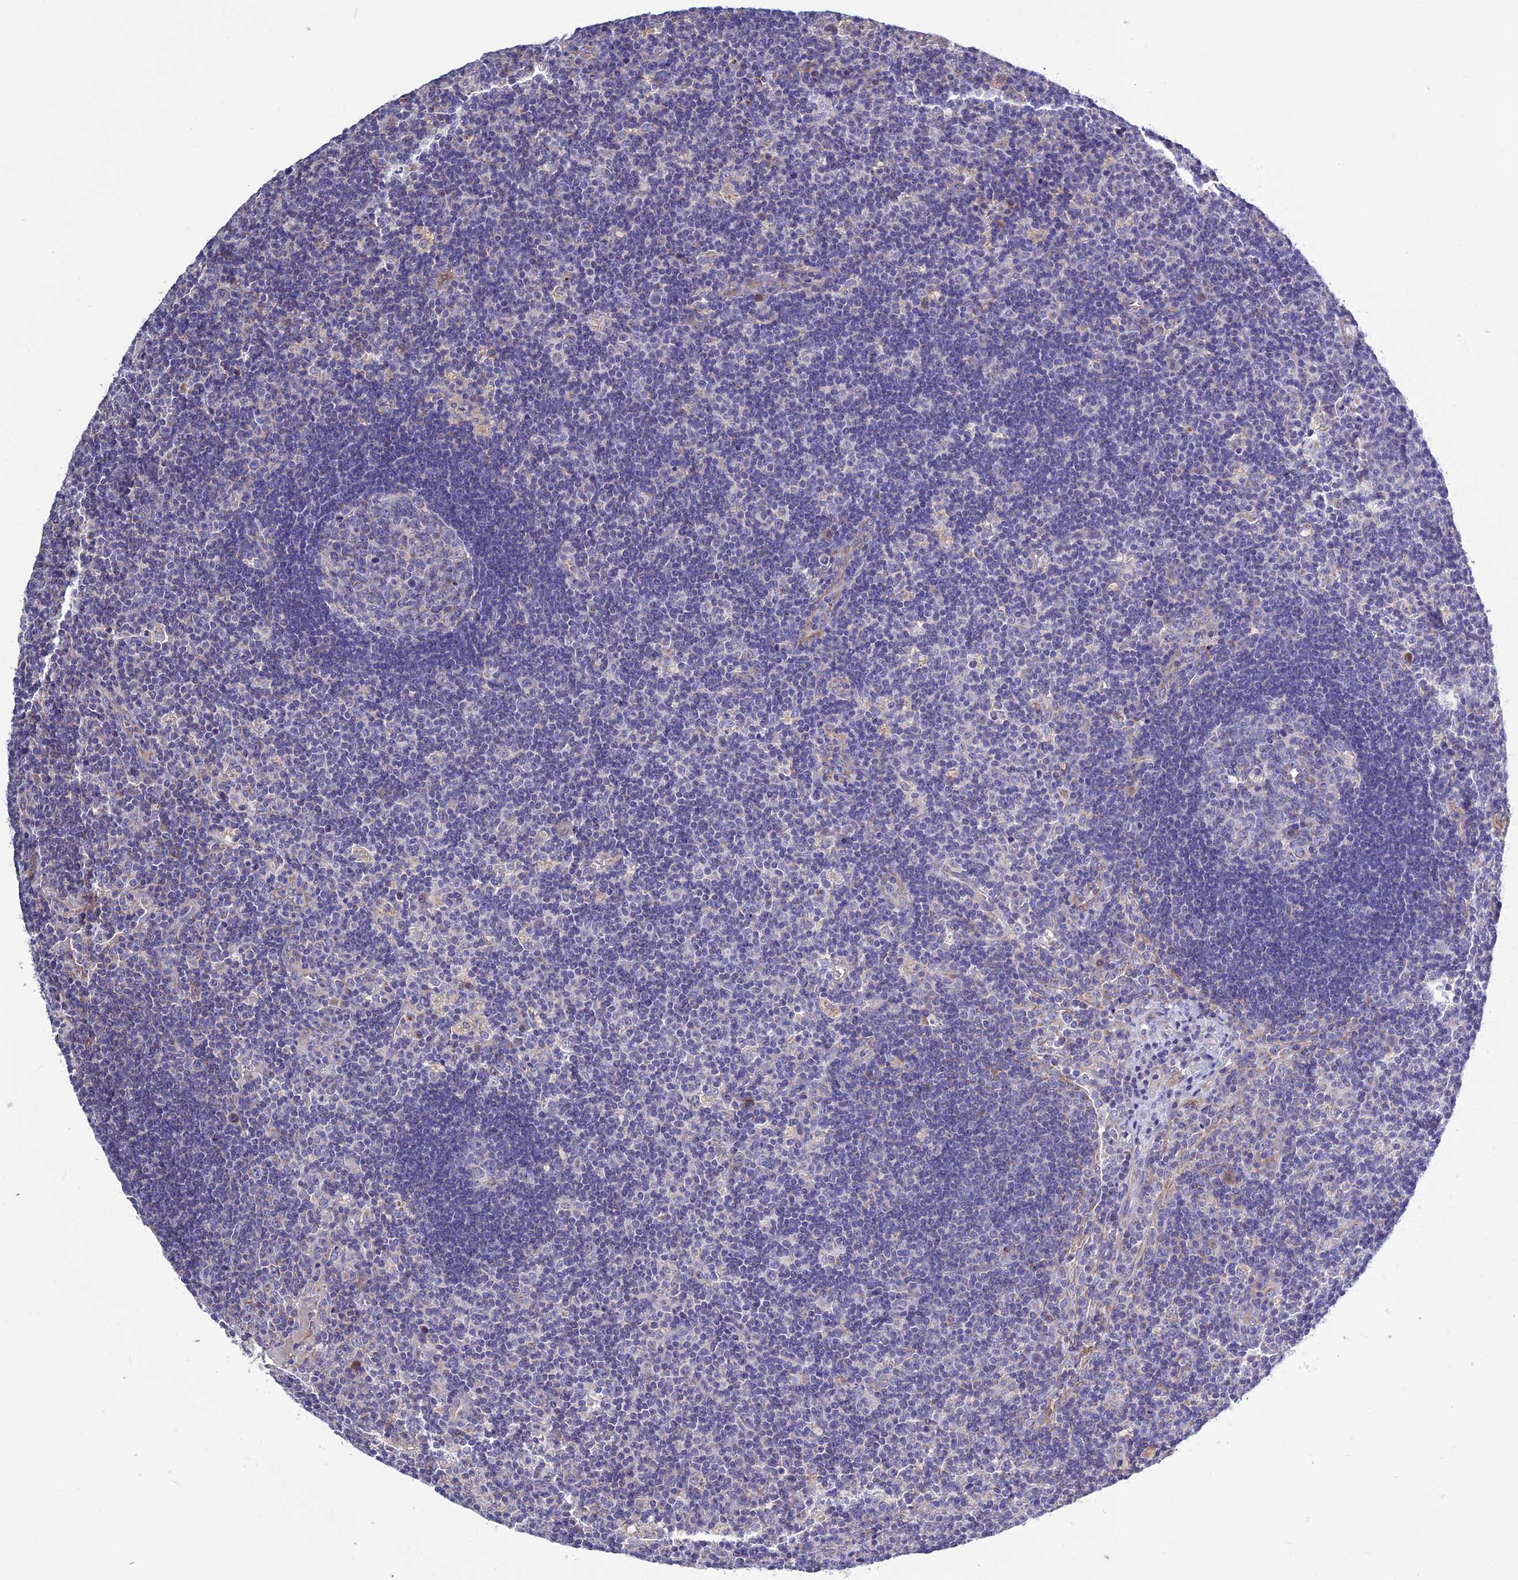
{"staining": {"intensity": "negative", "quantity": "none", "location": "none"}, "tissue": "lymph node", "cell_type": "Germinal center cells", "image_type": "normal", "snomed": [{"axis": "morphology", "description": "Normal tissue, NOS"}, {"axis": "topography", "description": "Lymph node"}], "caption": "The histopathology image exhibits no significant staining in germinal center cells of lymph node. (DAB immunohistochemistry (IHC), high magnification).", "gene": "BHMT2", "patient": {"sex": "male", "age": 58}}